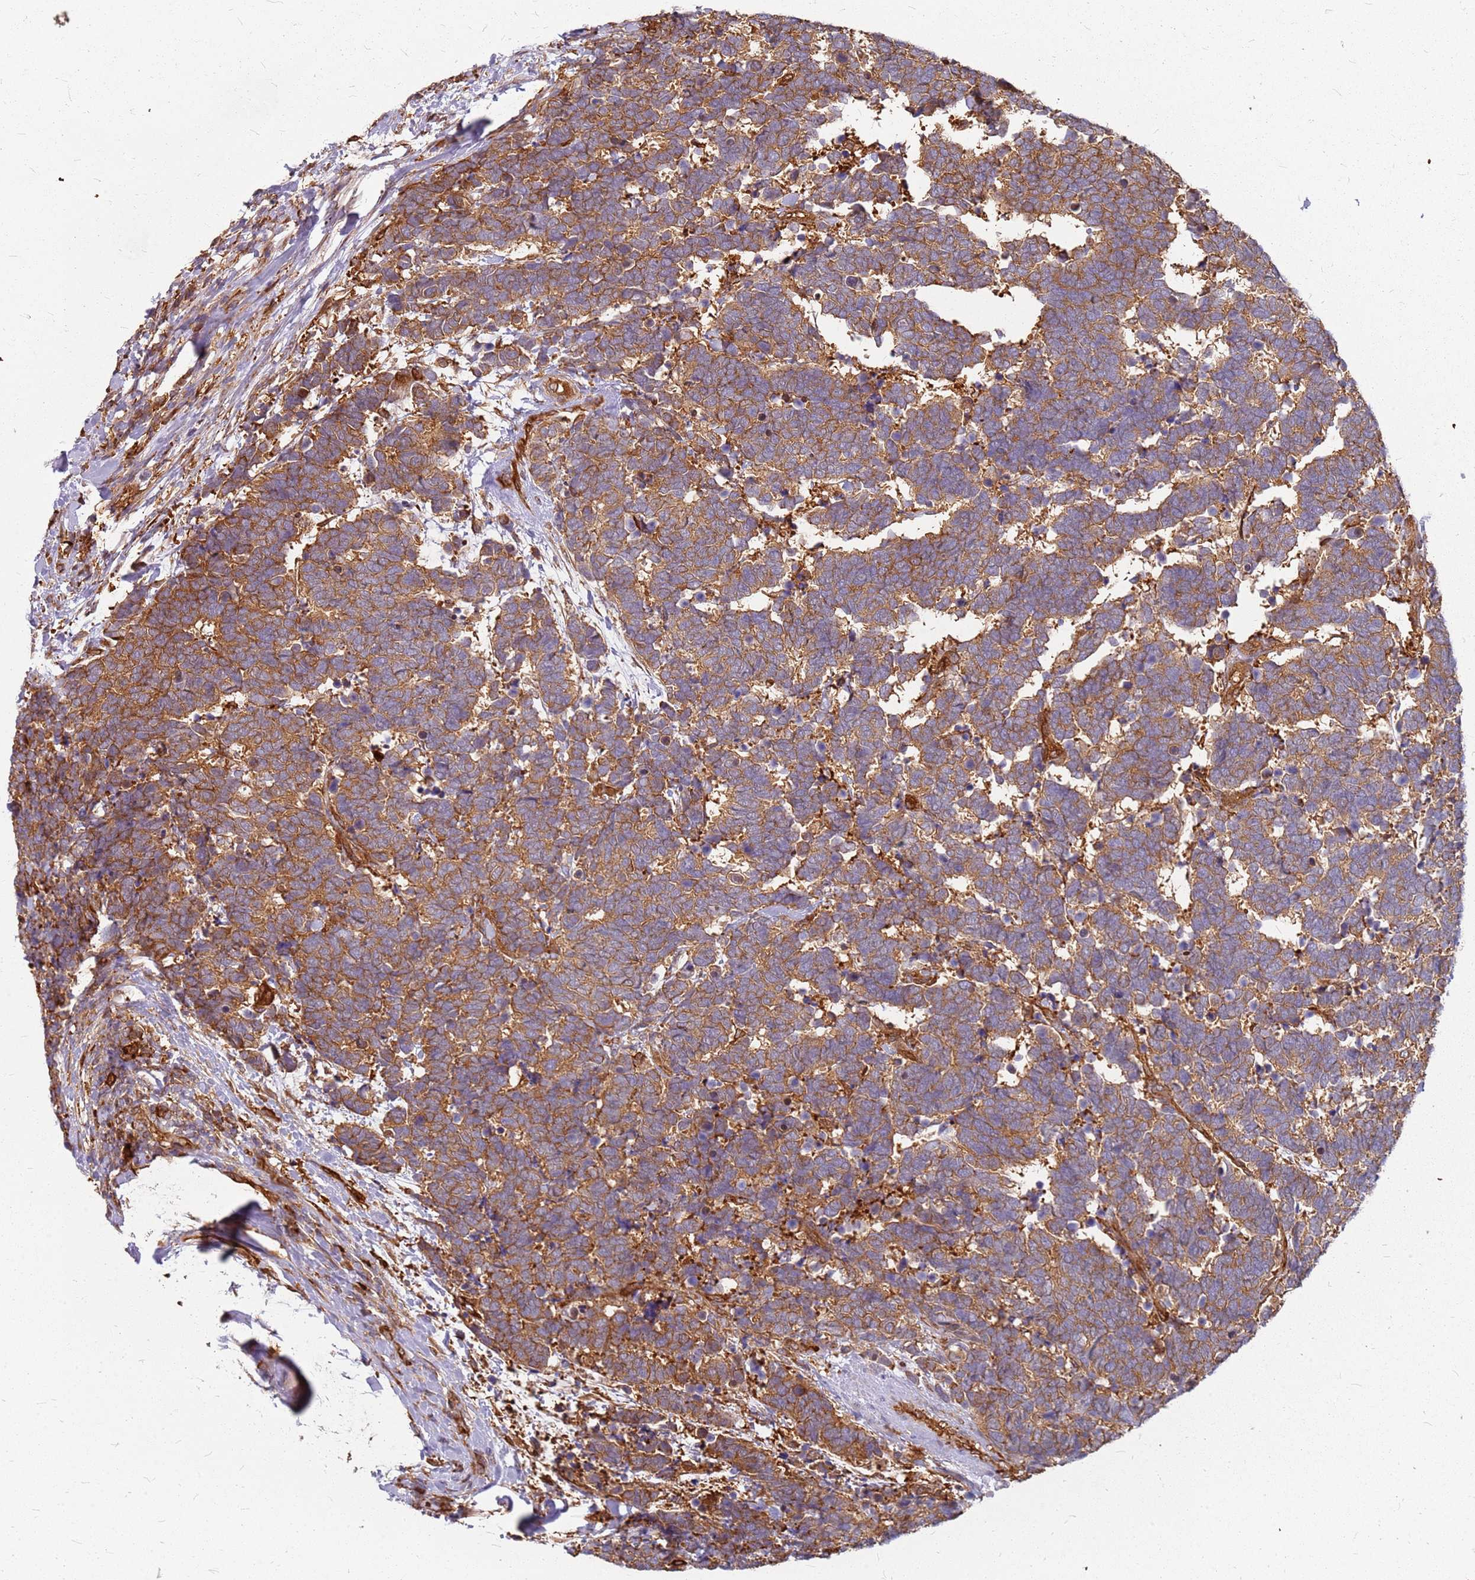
{"staining": {"intensity": "moderate", "quantity": ">75%", "location": "cytoplasmic/membranous"}, "tissue": "carcinoid", "cell_type": "Tumor cells", "image_type": "cancer", "snomed": [{"axis": "morphology", "description": "Carcinoma, NOS"}, {"axis": "morphology", "description": "Carcinoid, malignant, NOS"}, {"axis": "topography", "description": "Urinary bladder"}], "caption": "Moderate cytoplasmic/membranous positivity for a protein is appreciated in about >75% of tumor cells of carcinoid using immunohistochemistry.", "gene": "HDX", "patient": {"sex": "male", "age": 57}}